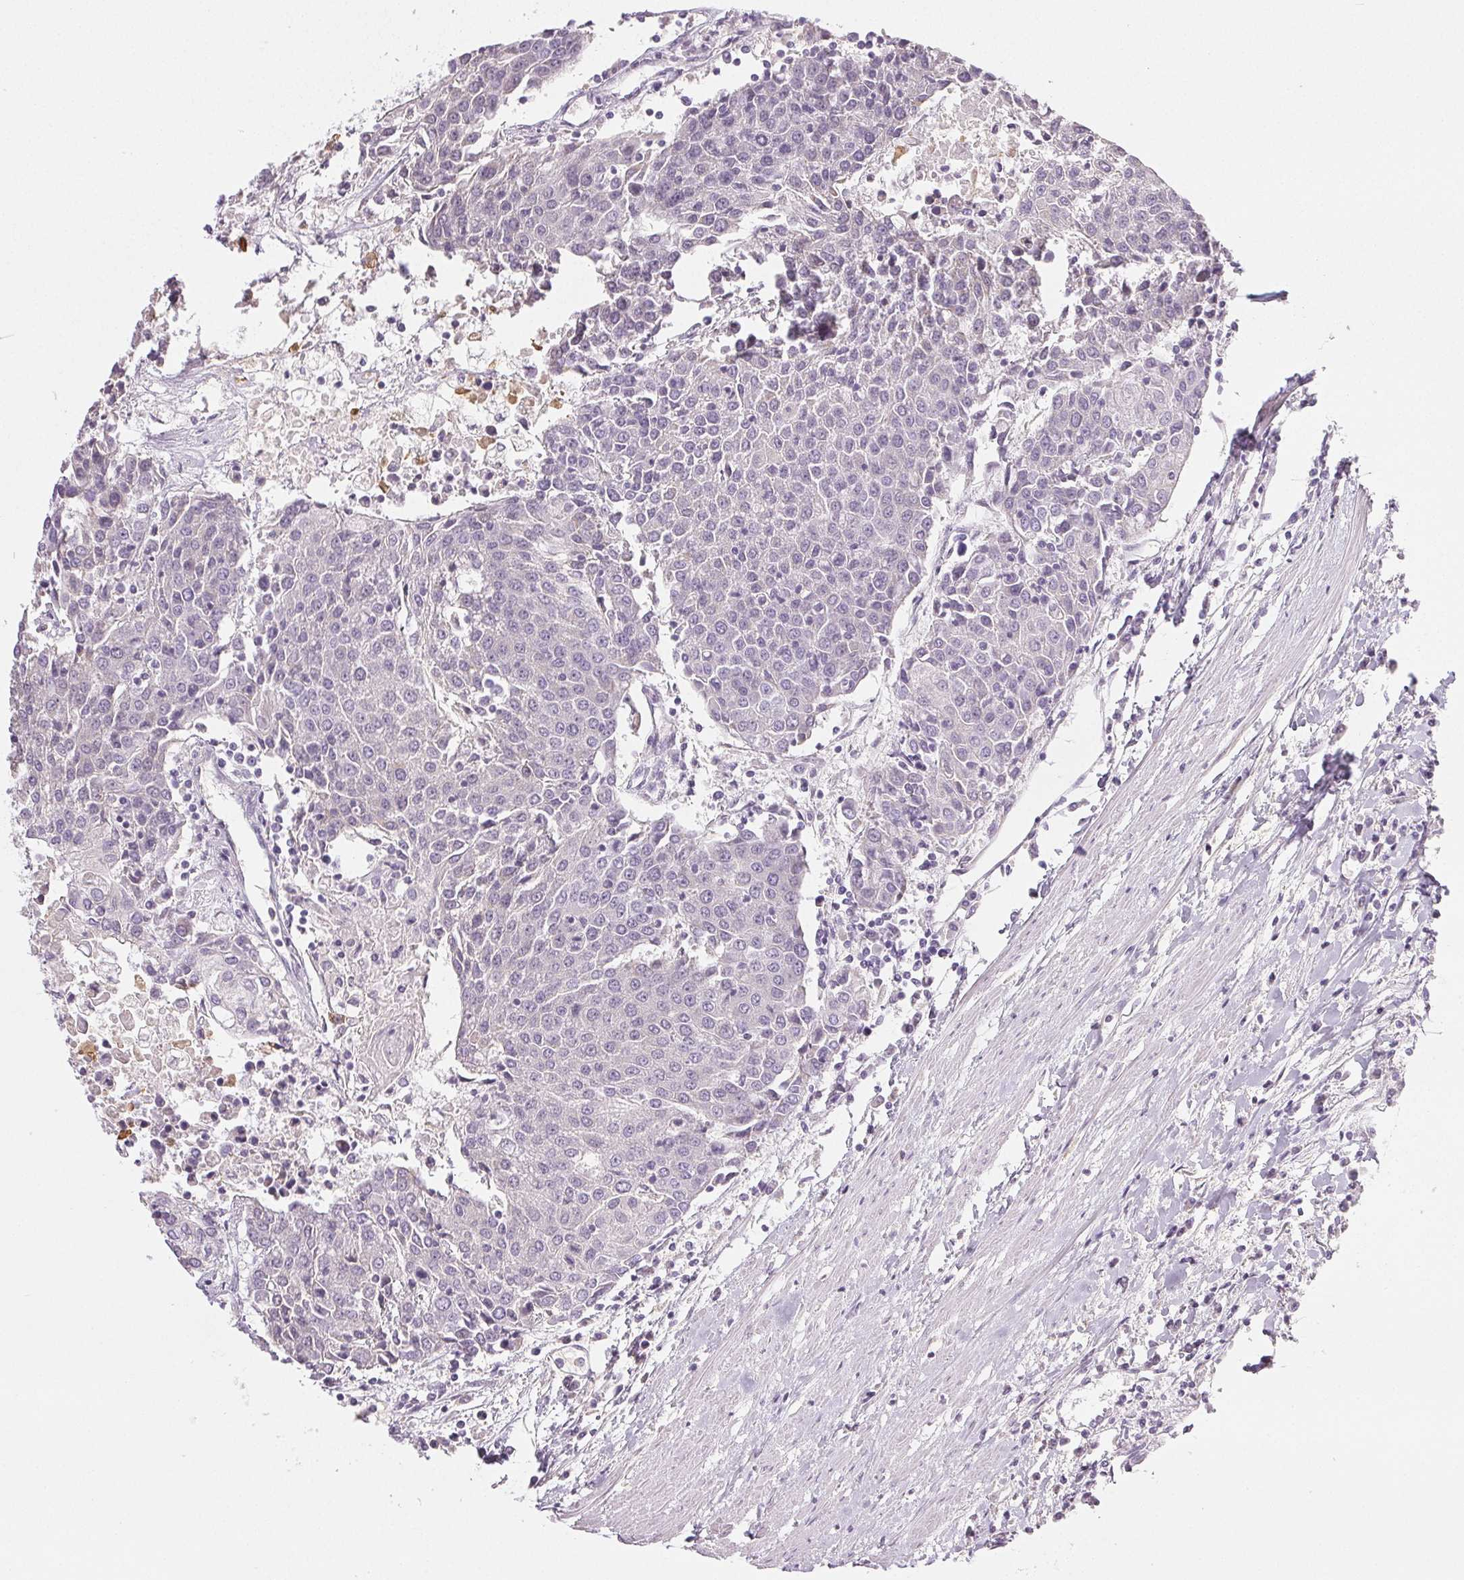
{"staining": {"intensity": "negative", "quantity": "none", "location": "none"}, "tissue": "urothelial cancer", "cell_type": "Tumor cells", "image_type": "cancer", "snomed": [{"axis": "morphology", "description": "Urothelial carcinoma, High grade"}, {"axis": "topography", "description": "Urinary bladder"}], "caption": "A high-resolution histopathology image shows immunohistochemistry staining of high-grade urothelial carcinoma, which reveals no significant expression in tumor cells.", "gene": "COL7A1", "patient": {"sex": "female", "age": 85}}